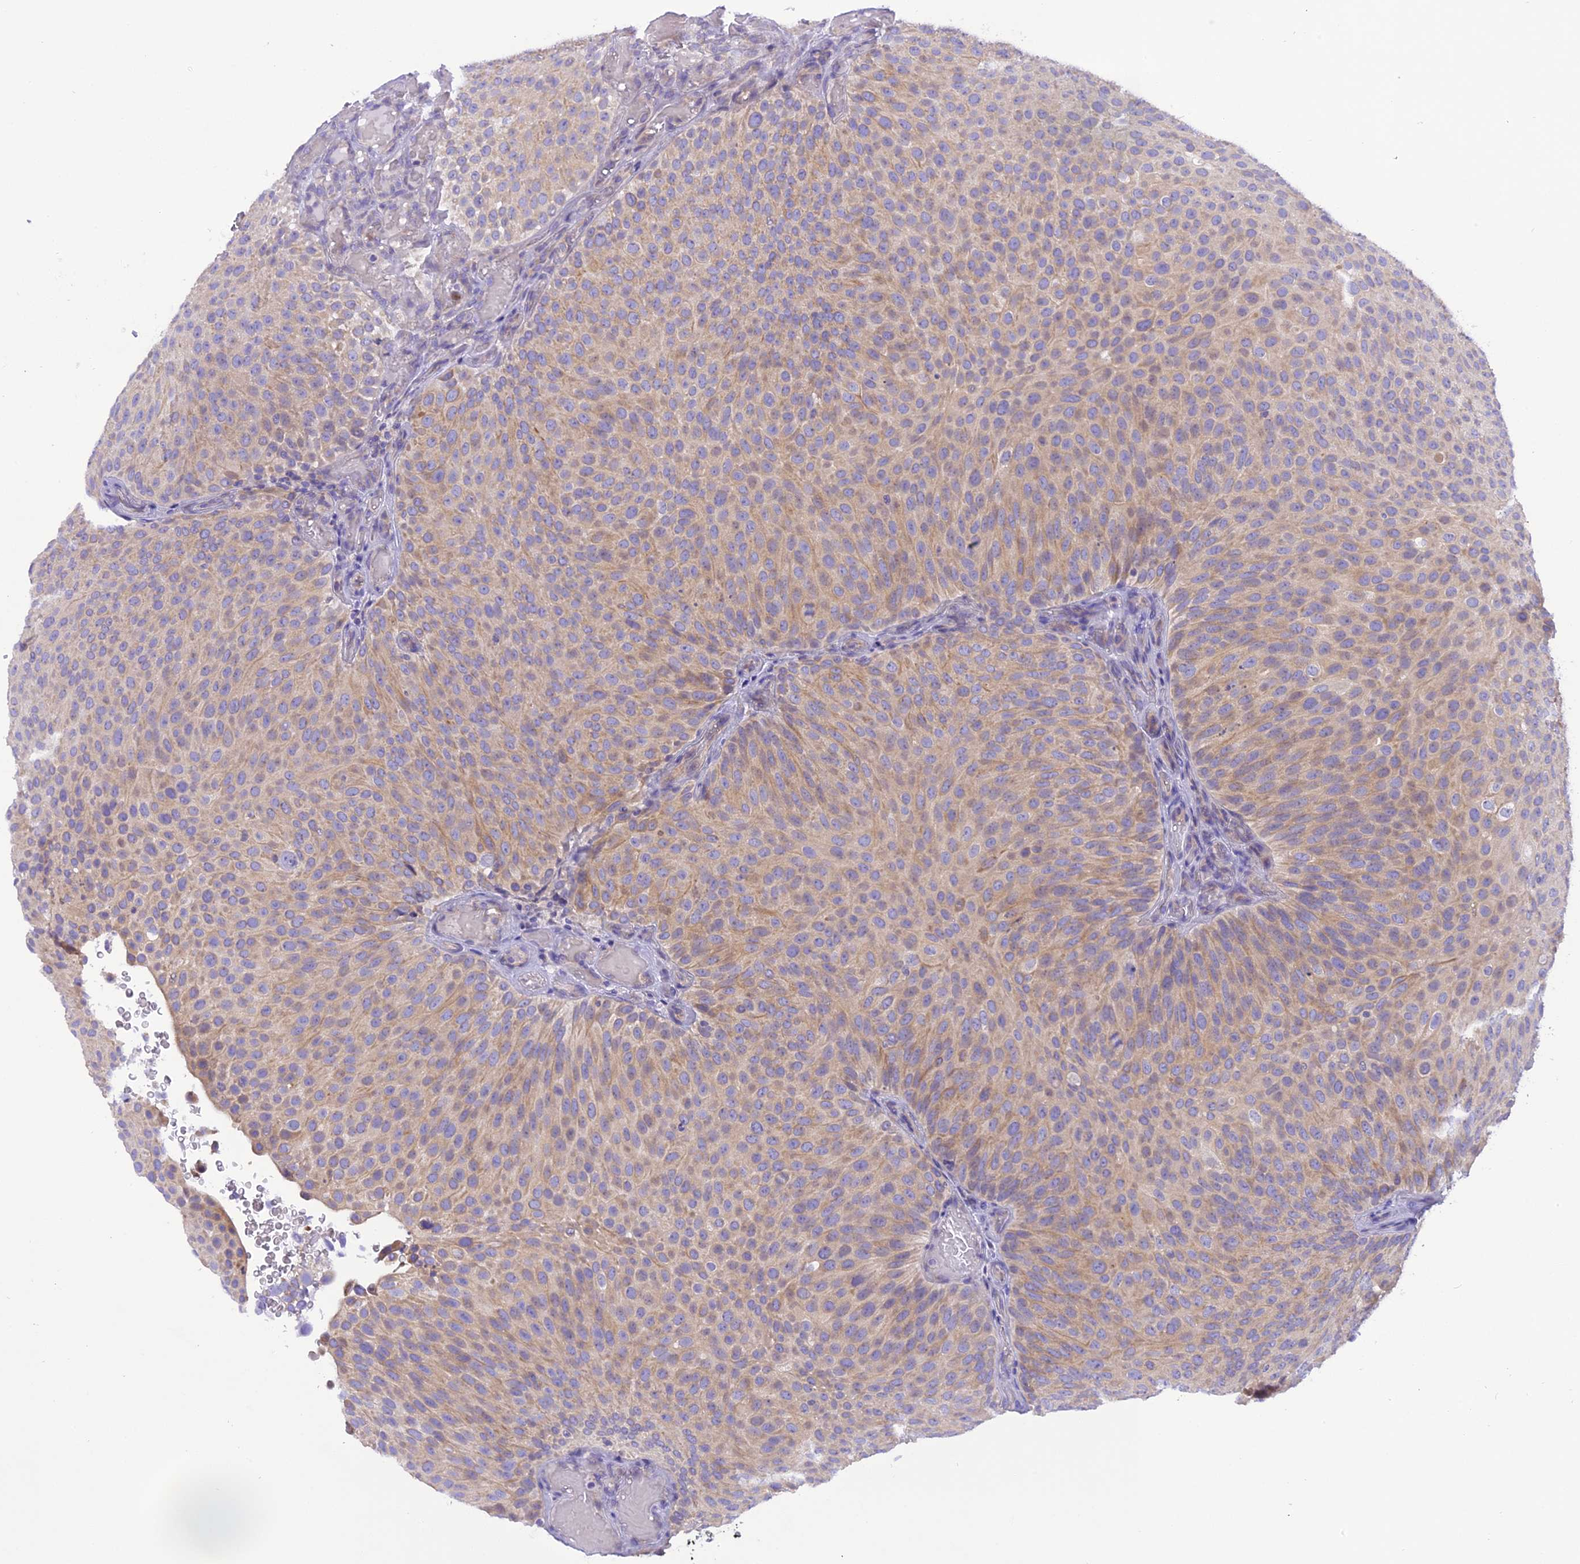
{"staining": {"intensity": "moderate", "quantity": "<25%", "location": "cytoplasmic/membranous"}, "tissue": "urothelial cancer", "cell_type": "Tumor cells", "image_type": "cancer", "snomed": [{"axis": "morphology", "description": "Urothelial carcinoma, Low grade"}, {"axis": "topography", "description": "Urinary bladder"}], "caption": "Urothelial carcinoma (low-grade) stained with a brown dye exhibits moderate cytoplasmic/membranous positive expression in approximately <25% of tumor cells.", "gene": "TRIM3", "patient": {"sex": "male", "age": 78}}